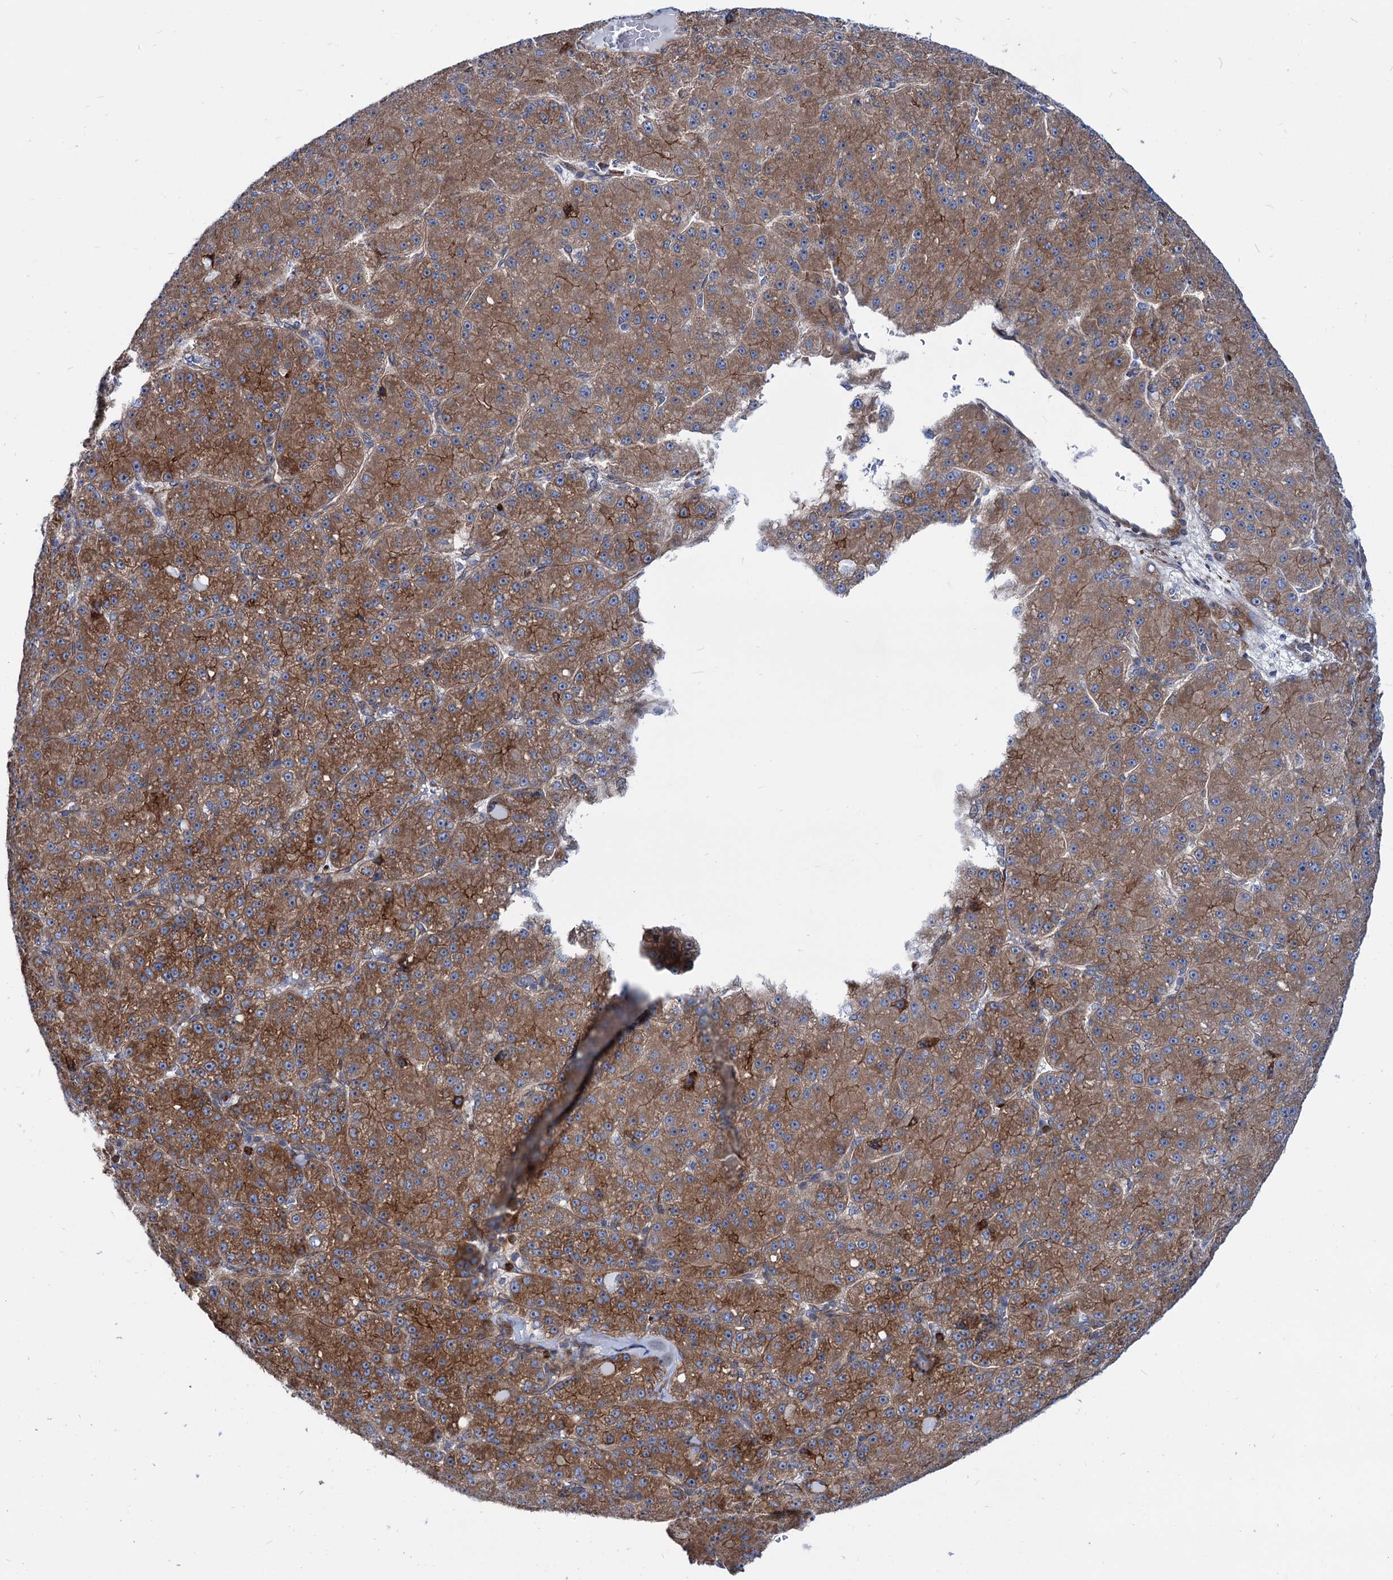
{"staining": {"intensity": "moderate", "quantity": ">75%", "location": "cytoplasmic/membranous"}, "tissue": "liver cancer", "cell_type": "Tumor cells", "image_type": "cancer", "snomed": [{"axis": "morphology", "description": "Carcinoma, Hepatocellular, NOS"}, {"axis": "topography", "description": "Liver"}], "caption": "About >75% of tumor cells in liver cancer show moderate cytoplasmic/membranous protein positivity as visualized by brown immunohistochemical staining.", "gene": "THAP9", "patient": {"sex": "male", "age": 67}}